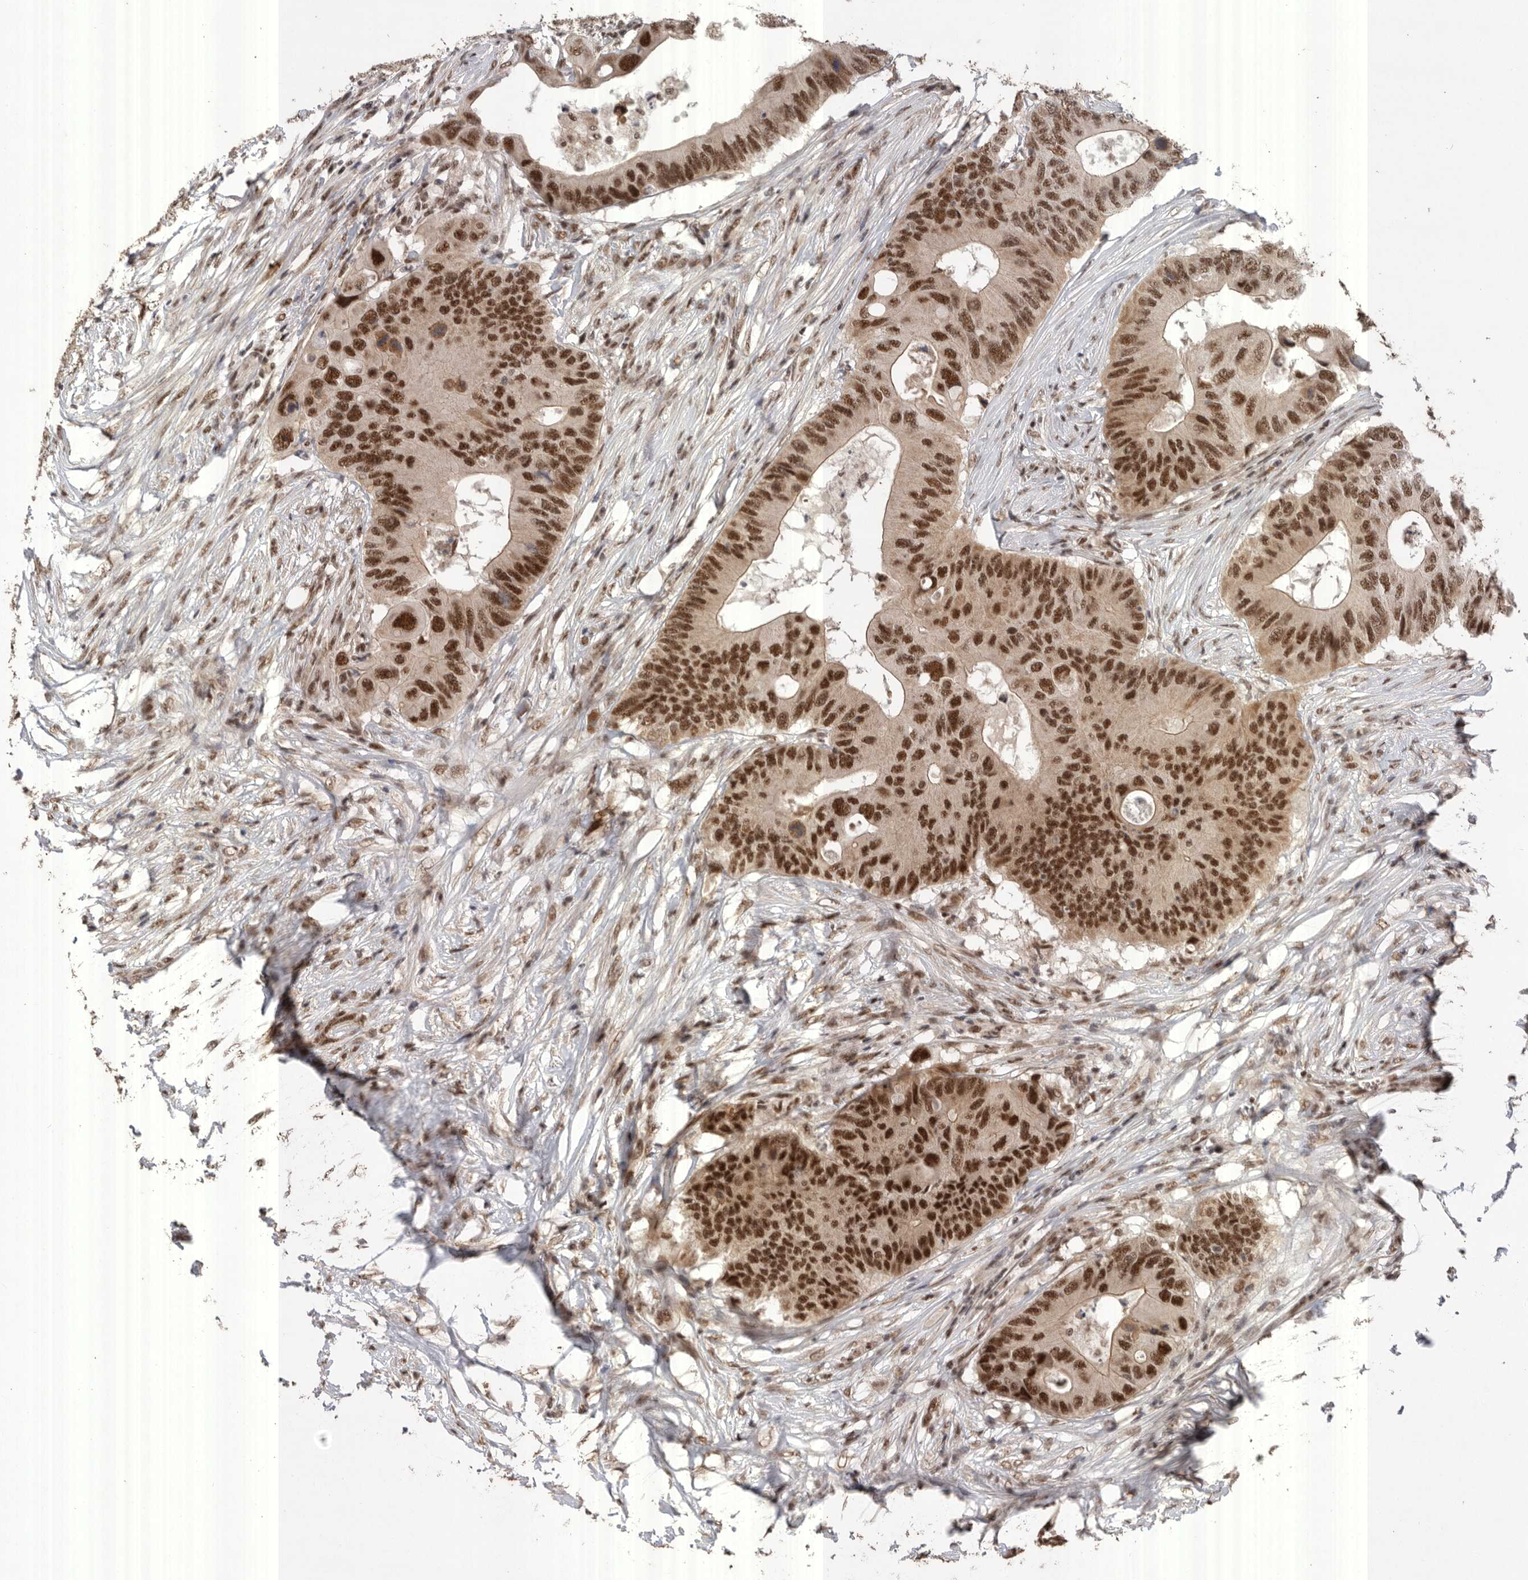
{"staining": {"intensity": "strong", "quantity": ">75%", "location": "nuclear"}, "tissue": "colorectal cancer", "cell_type": "Tumor cells", "image_type": "cancer", "snomed": [{"axis": "morphology", "description": "Adenocarcinoma, NOS"}, {"axis": "topography", "description": "Colon"}], "caption": "IHC histopathology image of neoplastic tissue: colorectal cancer (adenocarcinoma) stained using IHC shows high levels of strong protein expression localized specifically in the nuclear of tumor cells, appearing as a nuclear brown color.", "gene": "PPP1R10", "patient": {"sex": "male", "age": 71}}